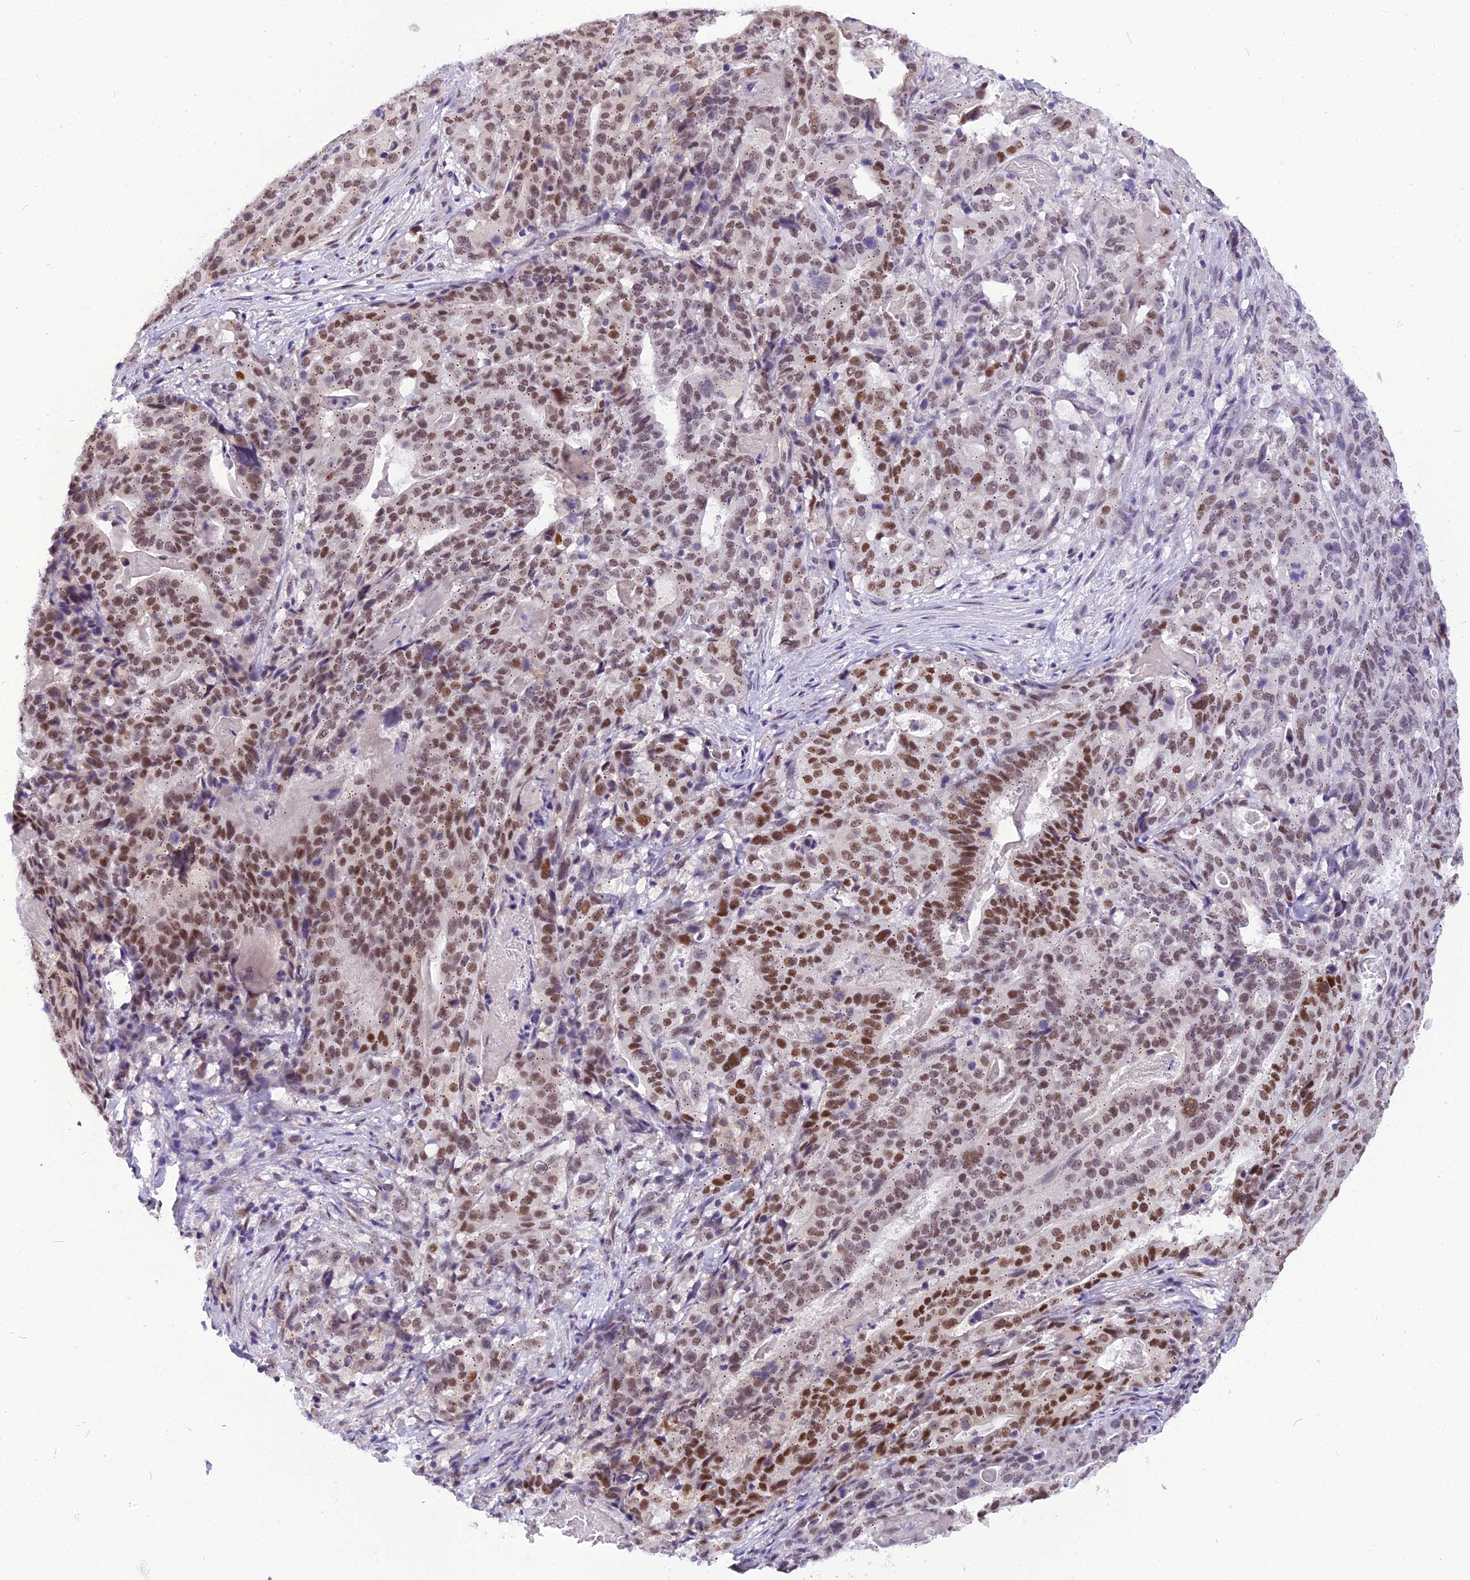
{"staining": {"intensity": "moderate", "quantity": "25%-75%", "location": "nuclear"}, "tissue": "stomach cancer", "cell_type": "Tumor cells", "image_type": "cancer", "snomed": [{"axis": "morphology", "description": "Adenocarcinoma, NOS"}, {"axis": "topography", "description": "Stomach"}], "caption": "Tumor cells reveal medium levels of moderate nuclear expression in approximately 25%-75% of cells in stomach adenocarcinoma.", "gene": "IRF2BP1", "patient": {"sex": "male", "age": 48}}